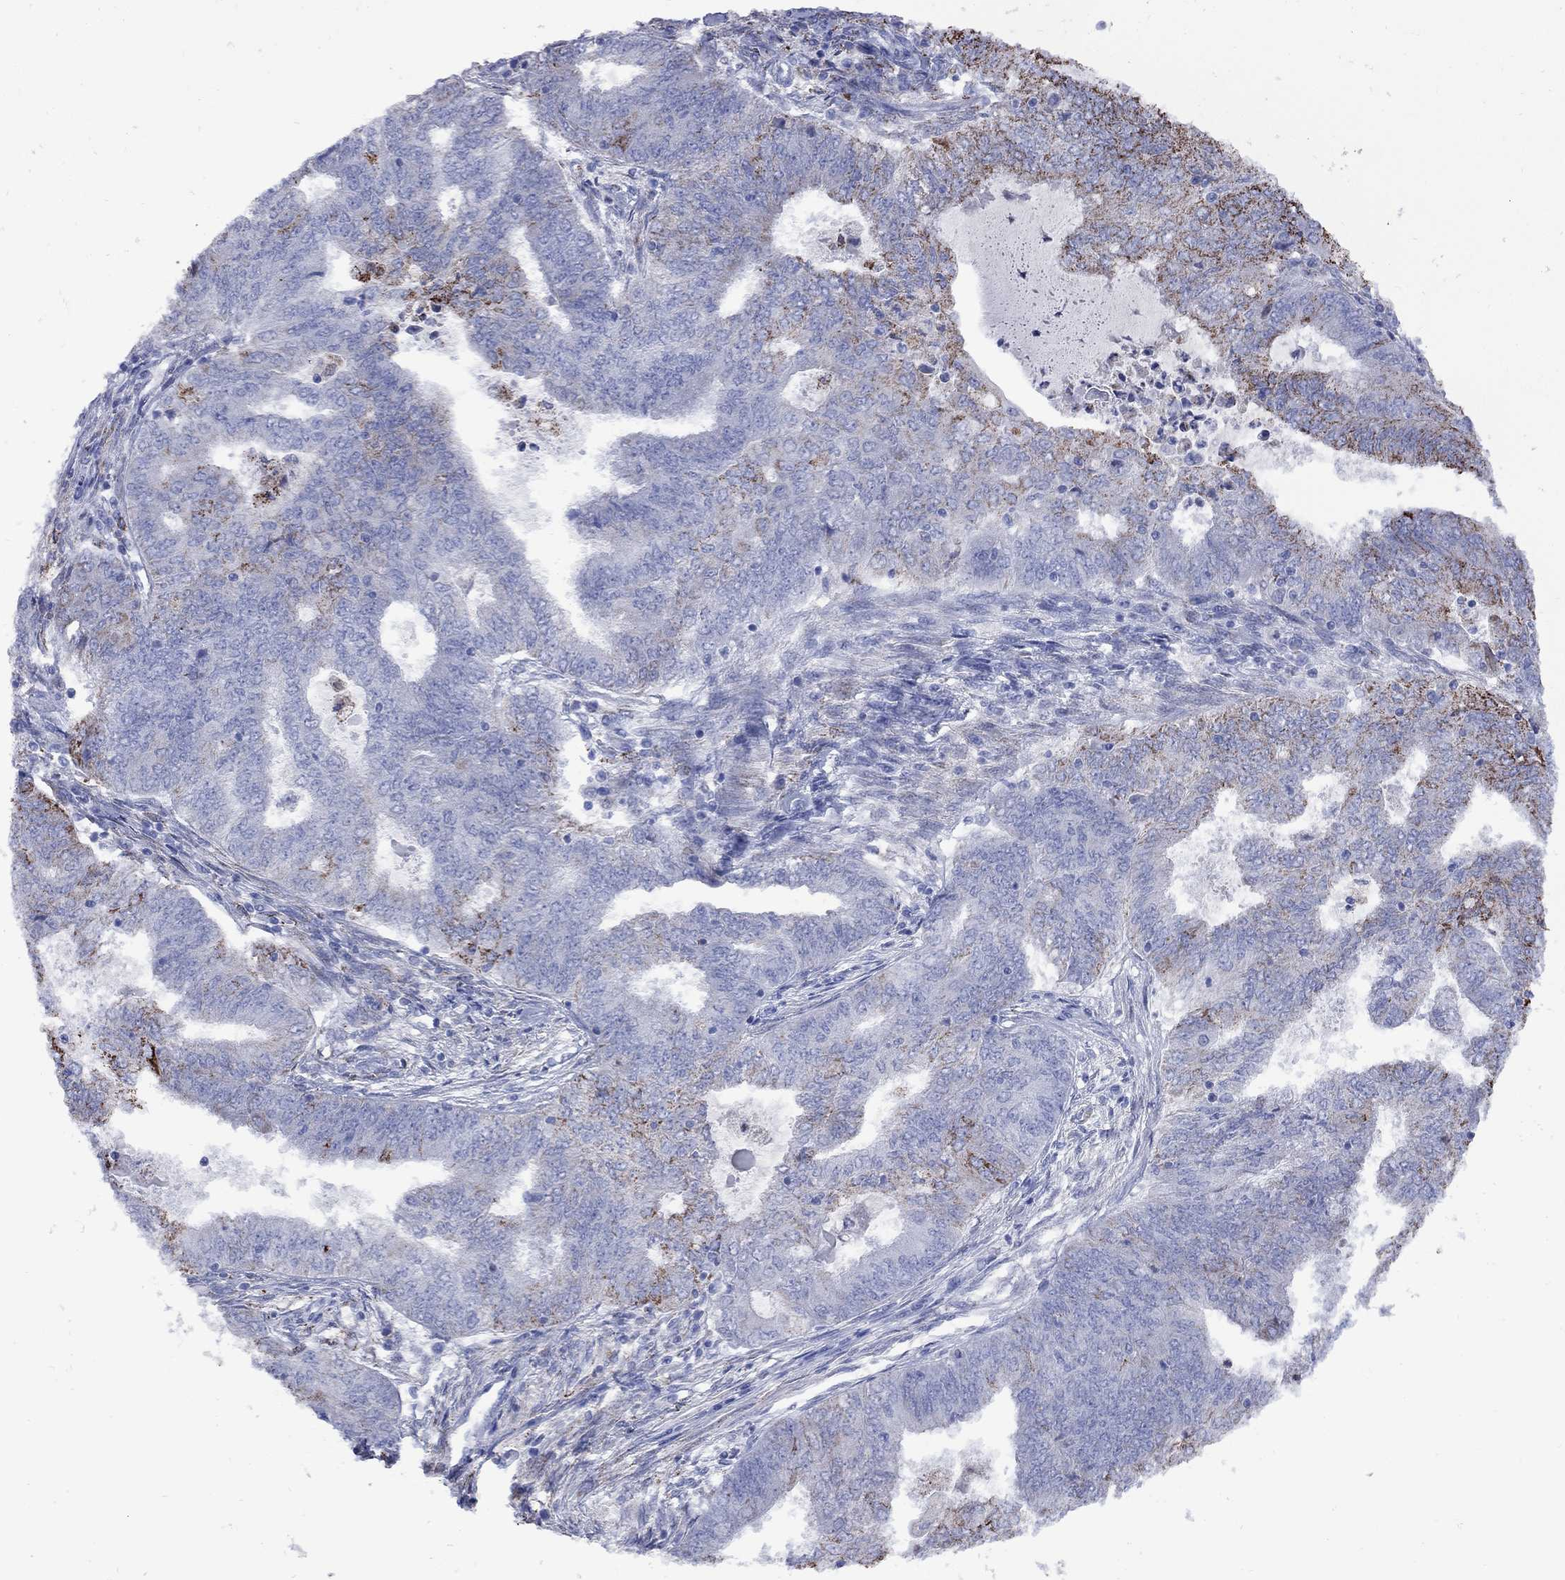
{"staining": {"intensity": "strong", "quantity": "<25%", "location": "cytoplasmic/membranous"}, "tissue": "endometrial cancer", "cell_type": "Tumor cells", "image_type": "cancer", "snomed": [{"axis": "morphology", "description": "Adenocarcinoma, NOS"}, {"axis": "topography", "description": "Endometrium"}], "caption": "This photomicrograph shows adenocarcinoma (endometrial) stained with immunohistochemistry (IHC) to label a protein in brown. The cytoplasmic/membranous of tumor cells show strong positivity for the protein. Nuclei are counter-stained blue.", "gene": "SESTD1", "patient": {"sex": "female", "age": 62}}